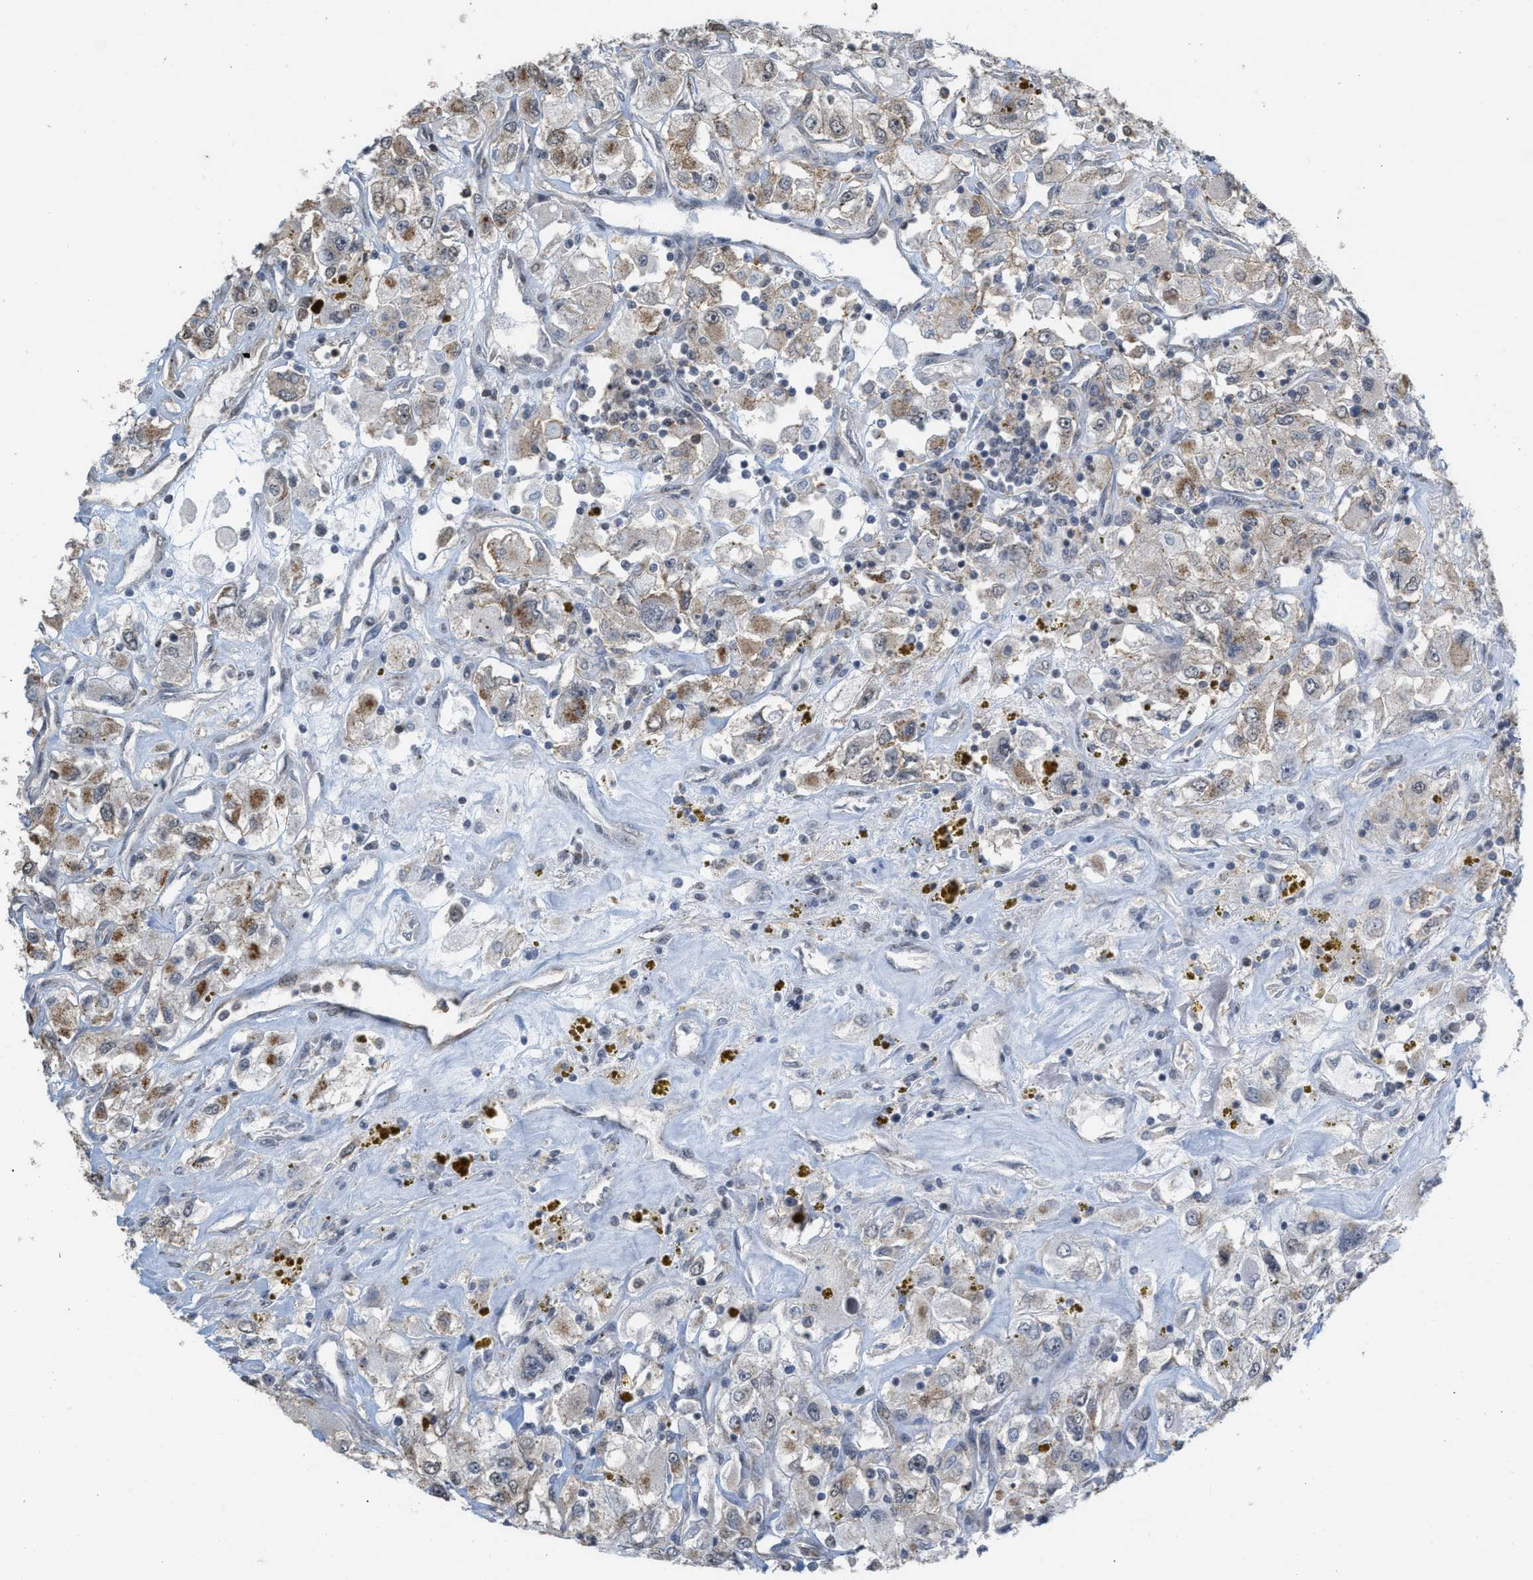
{"staining": {"intensity": "weak", "quantity": "25%-75%", "location": "cytoplasmic/membranous"}, "tissue": "renal cancer", "cell_type": "Tumor cells", "image_type": "cancer", "snomed": [{"axis": "morphology", "description": "Adenocarcinoma, NOS"}, {"axis": "topography", "description": "Kidney"}], "caption": "The immunohistochemical stain highlights weak cytoplasmic/membranous expression in tumor cells of renal adenocarcinoma tissue. (DAB IHC with brightfield microscopy, high magnification).", "gene": "BAIAP2L1", "patient": {"sex": "female", "age": 52}}